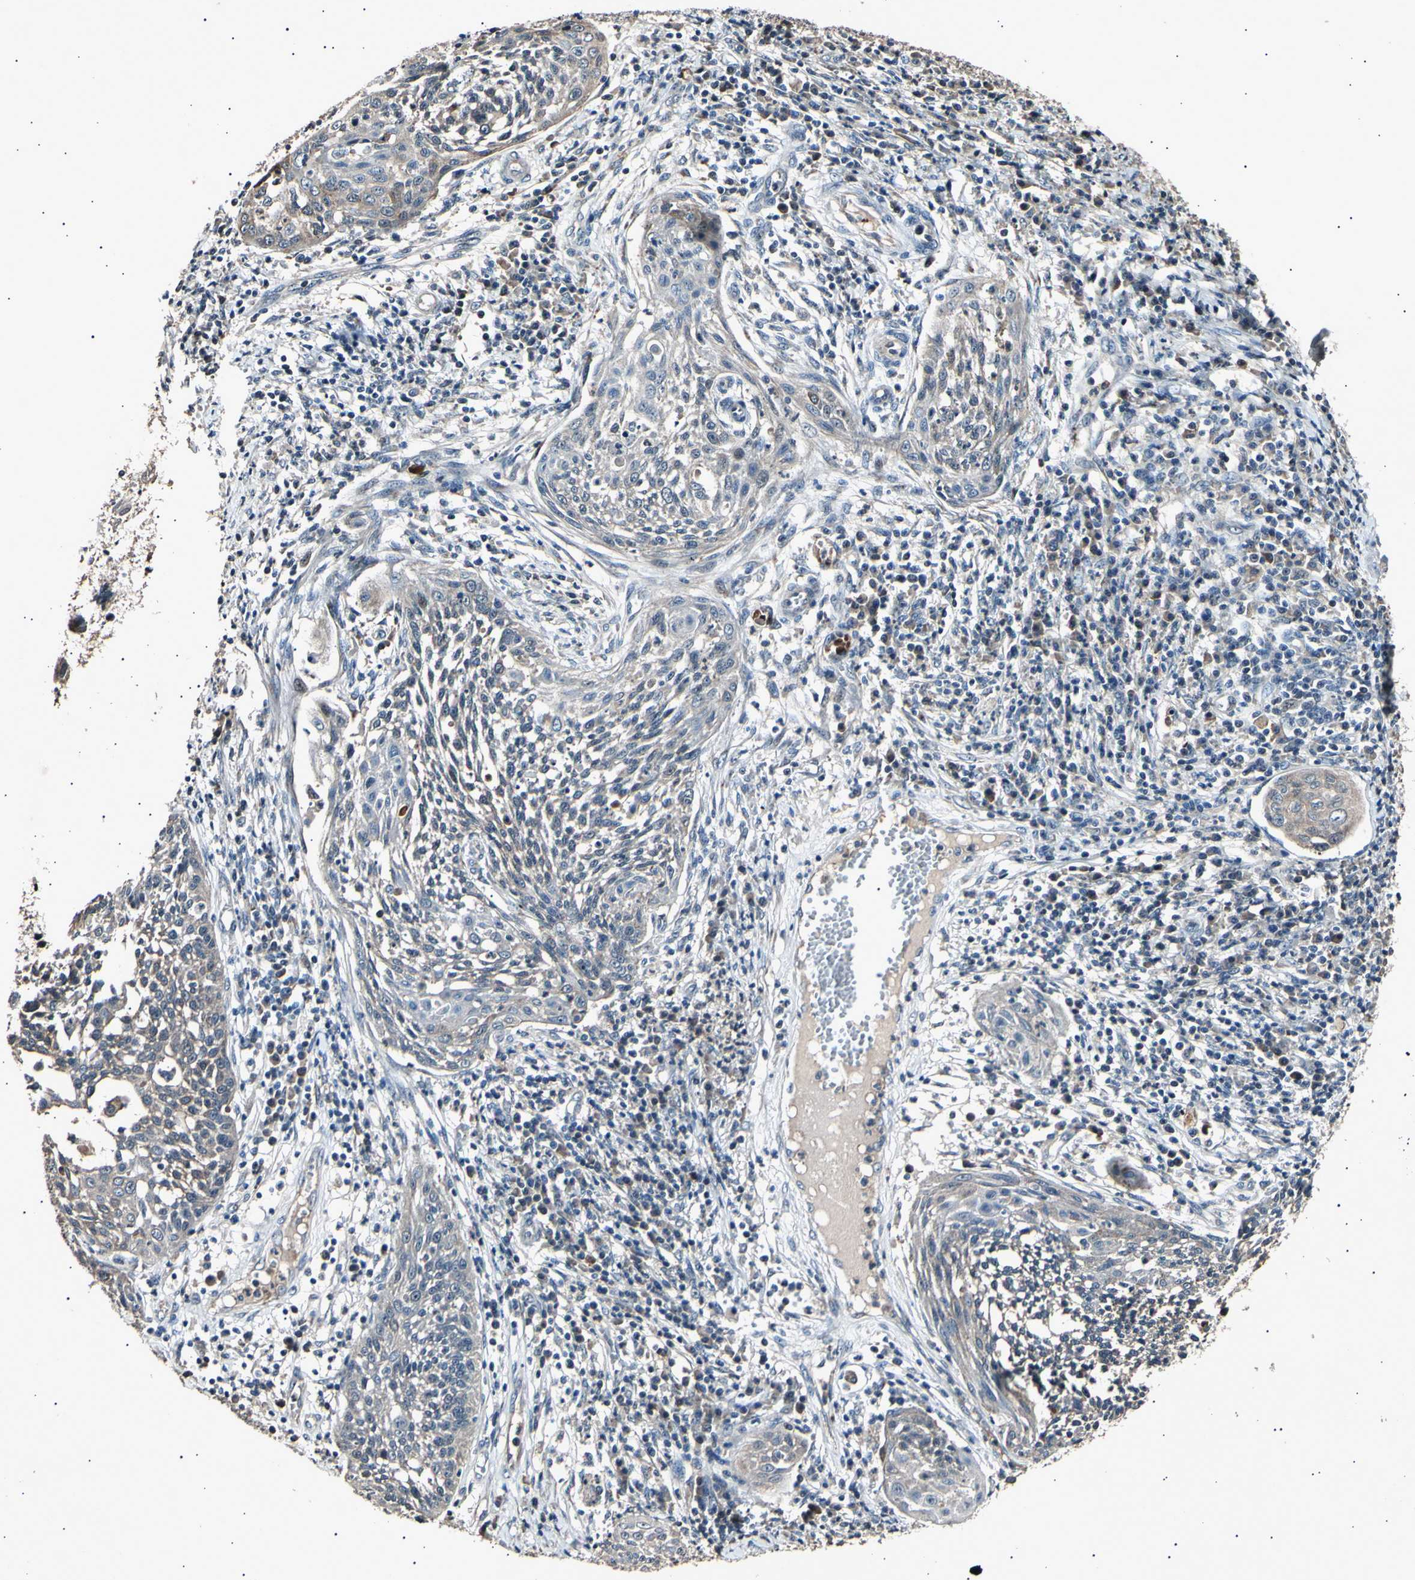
{"staining": {"intensity": "weak", "quantity": "<25%", "location": "cytoplasmic/membranous"}, "tissue": "cervical cancer", "cell_type": "Tumor cells", "image_type": "cancer", "snomed": [{"axis": "morphology", "description": "Squamous cell carcinoma, NOS"}, {"axis": "topography", "description": "Cervix"}], "caption": "Immunohistochemistry of squamous cell carcinoma (cervical) displays no staining in tumor cells.", "gene": "ADCY3", "patient": {"sex": "female", "age": 34}}